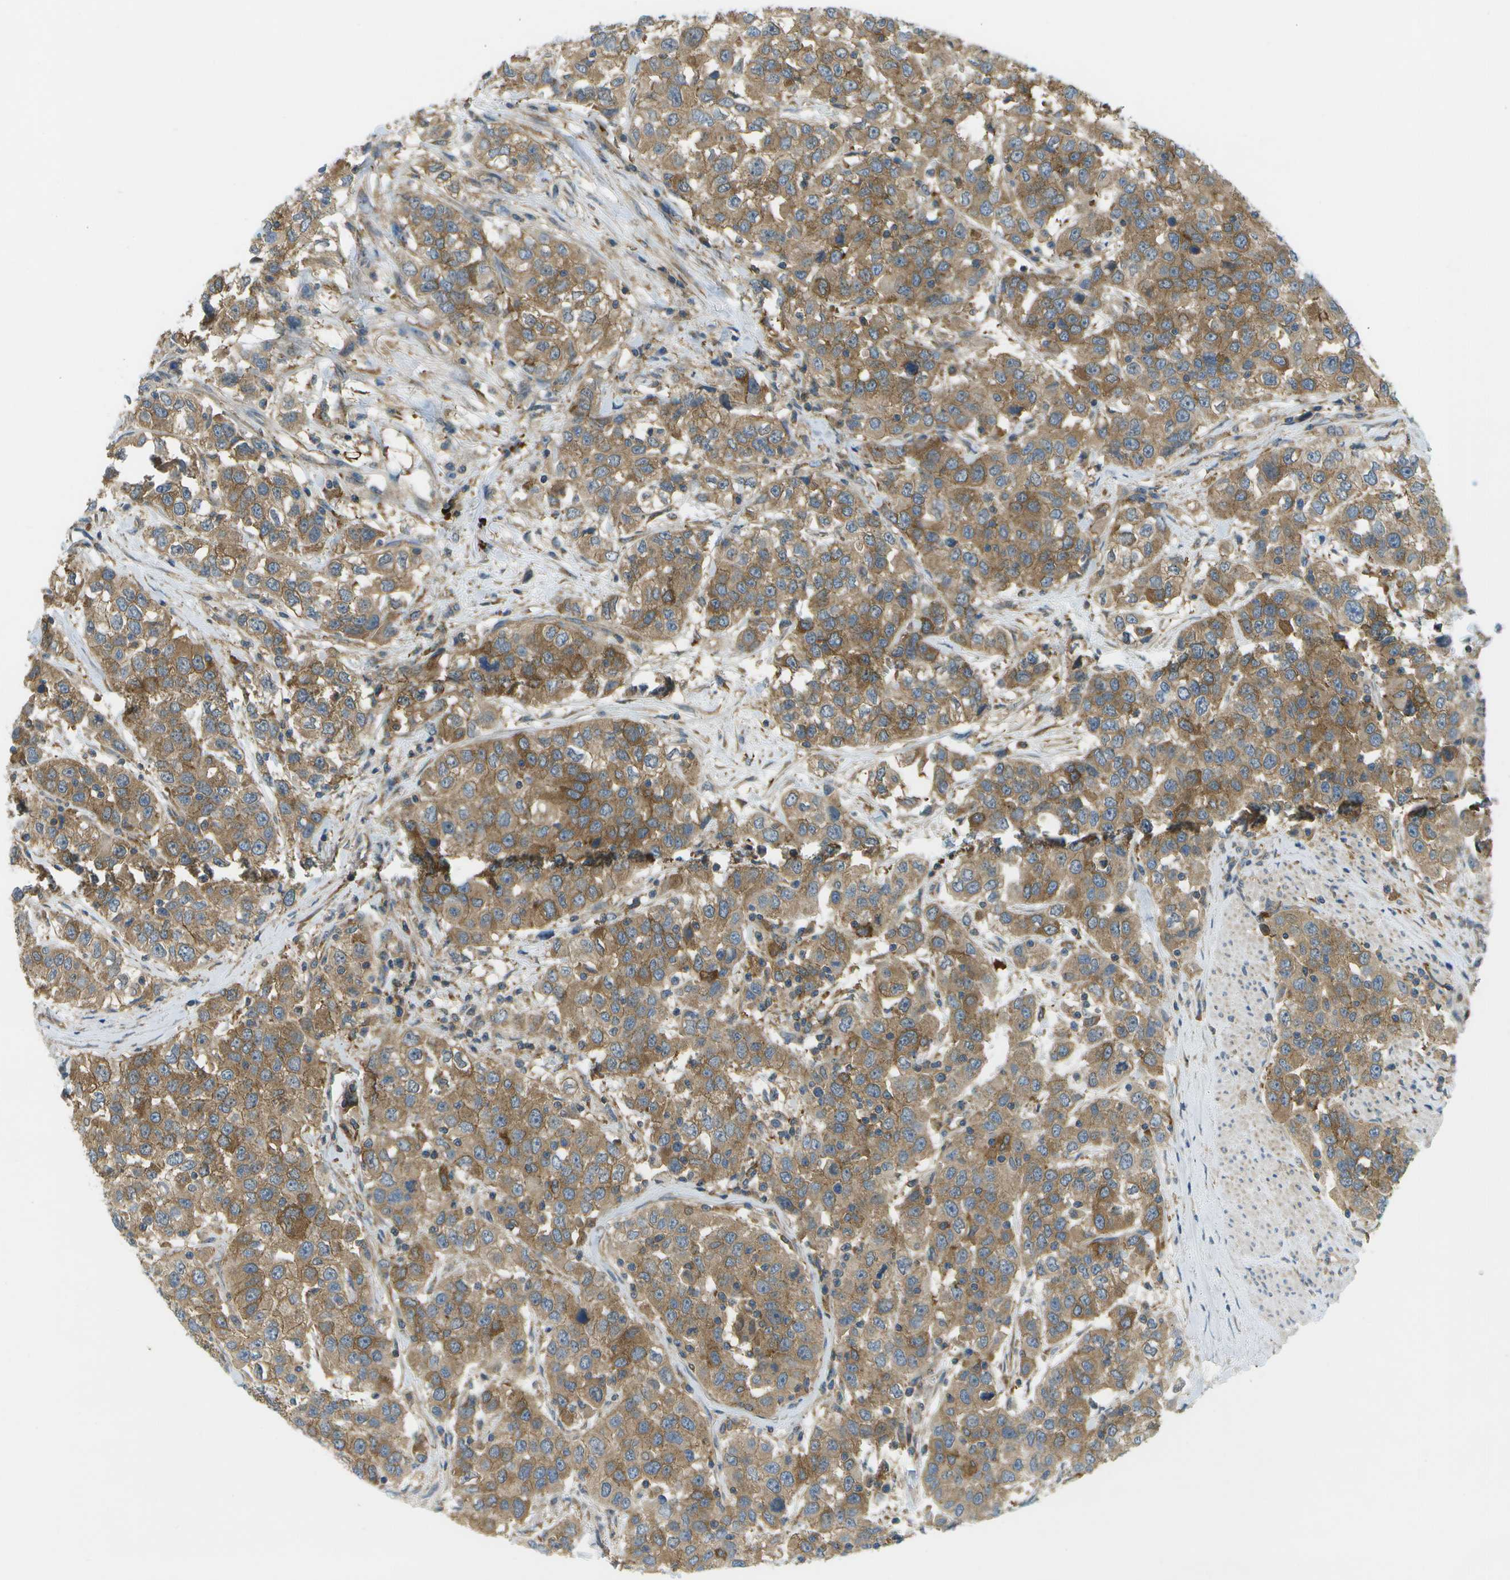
{"staining": {"intensity": "moderate", "quantity": ">75%", "location": "cytoplasmic/membranous"}, "tissue": "urothelial cancer", "cell_type": "Tumor cells", "image_type": "cancer", "snomed": [{"axis": "morphology", "description": "Urothelial carcinoma, High grade"}, {"axis": "topography", "description": "Urinary bladder"}], "caption": "Immunohistochemistry (IHC) staining of urothelial cancer, which reveals medium levels of moderate cytoplasmic/membranous positivity in approximately >75% of tumor cells indicating moderate cytoplasmic/membranous protein positivity. The staining was performed using DAB (3,3'-diaminobenzidine) (brown) for protein detection and nuclei were counterstained in hematoxylin (blue).", "gene": "WNK2", "patient": {"sex": "female", "age": 80}}